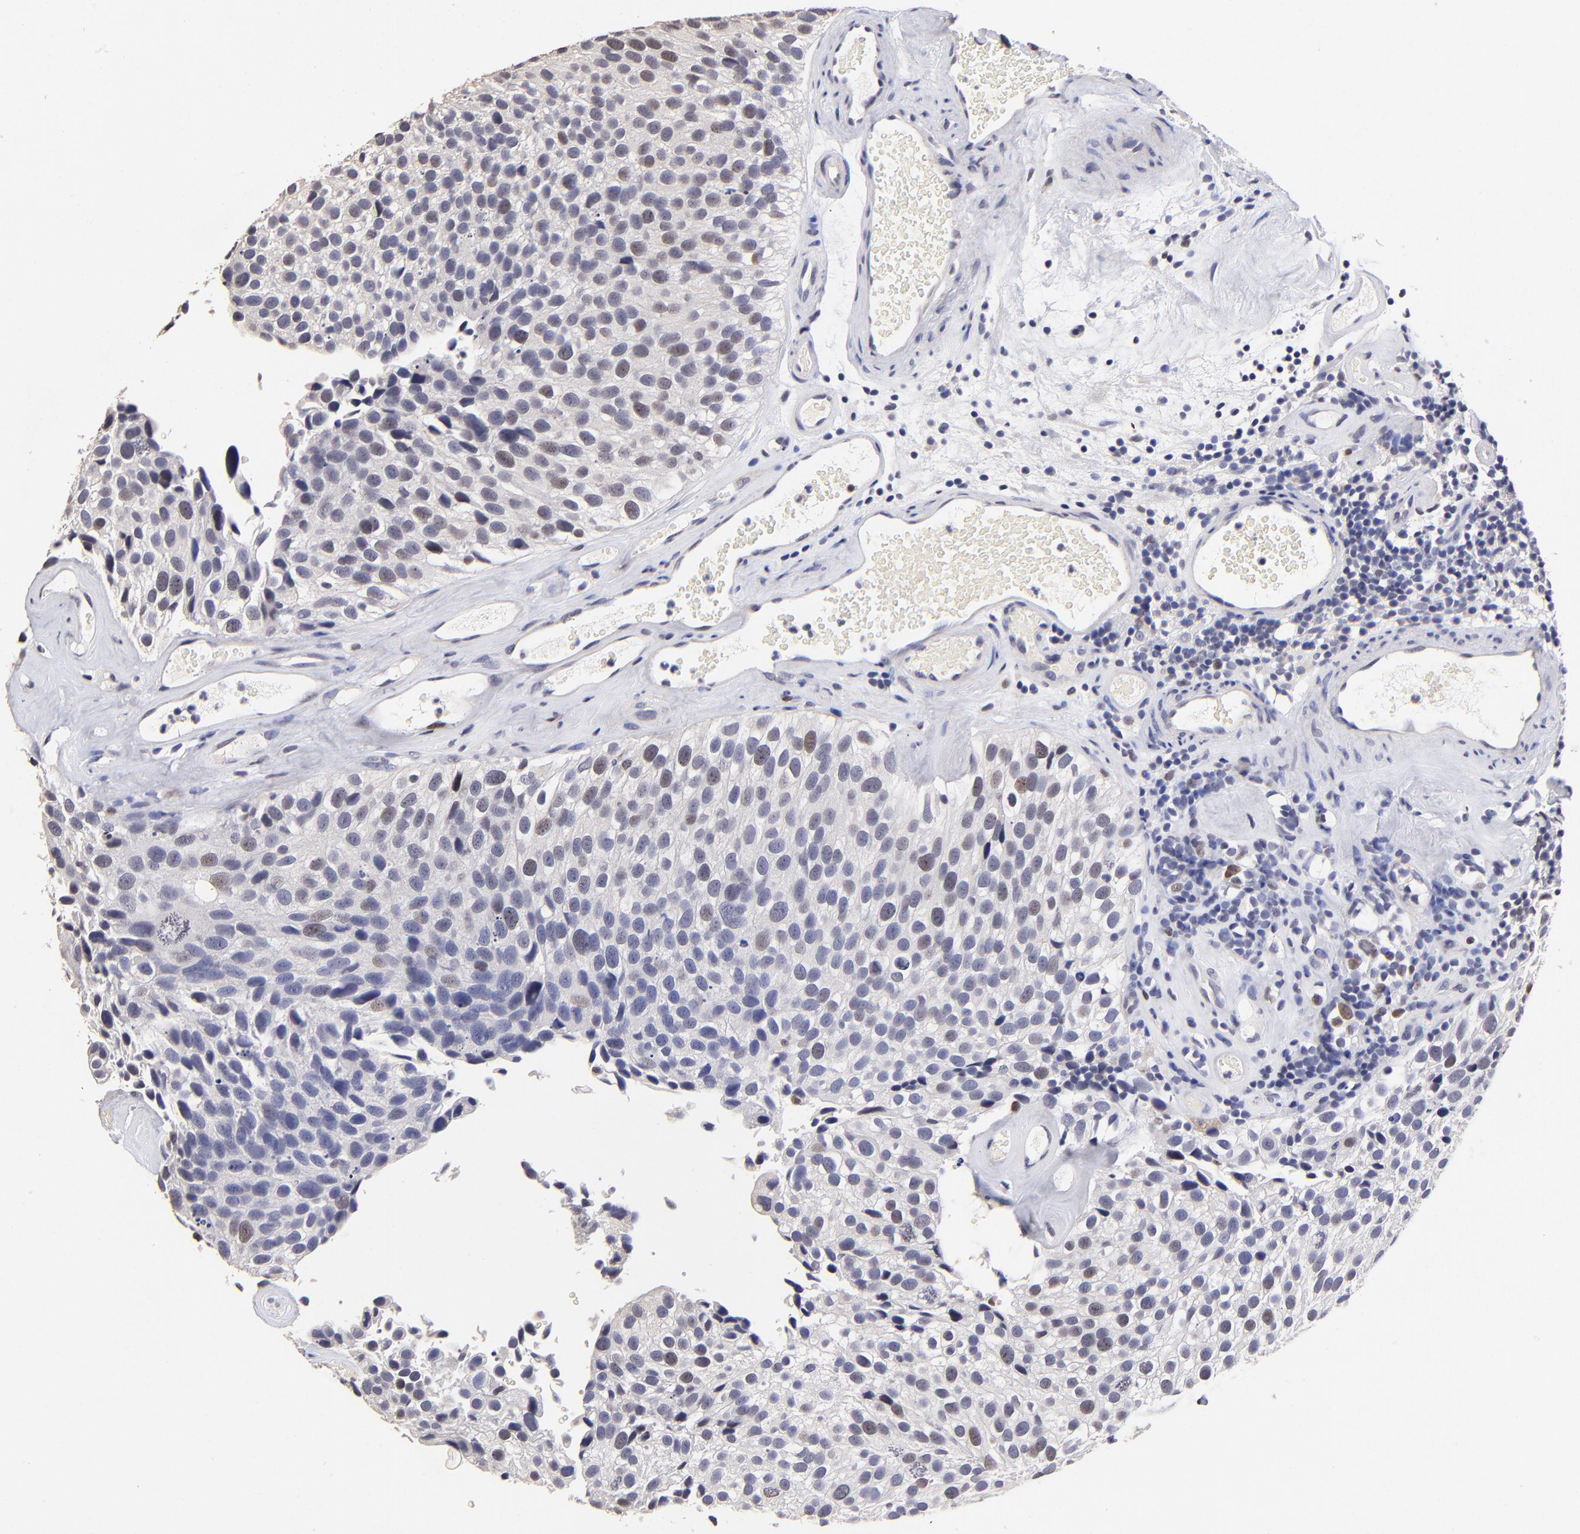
{"staining": {"intensity": "weak", "quantity": "25%-75%", "location": "nuclear"}, "tissue": "urothelial cancer", "cell_type": "Tumor cells", "image_type": "cancer", "snomed": [{"axis": "morphology", "description": "Urothelial carcinoma, High grade"}, {"axis": "topography", "description": "Urinary bladder"}], "caption": "Approximately 25%-75% of tumor cells in high-grade urothelial carcinoma show weak nuclear protein expression as visualized by brown immunohistochemical staining.", "gene": "DNMT1", "patient": {"sex": "male", "age": 72}}